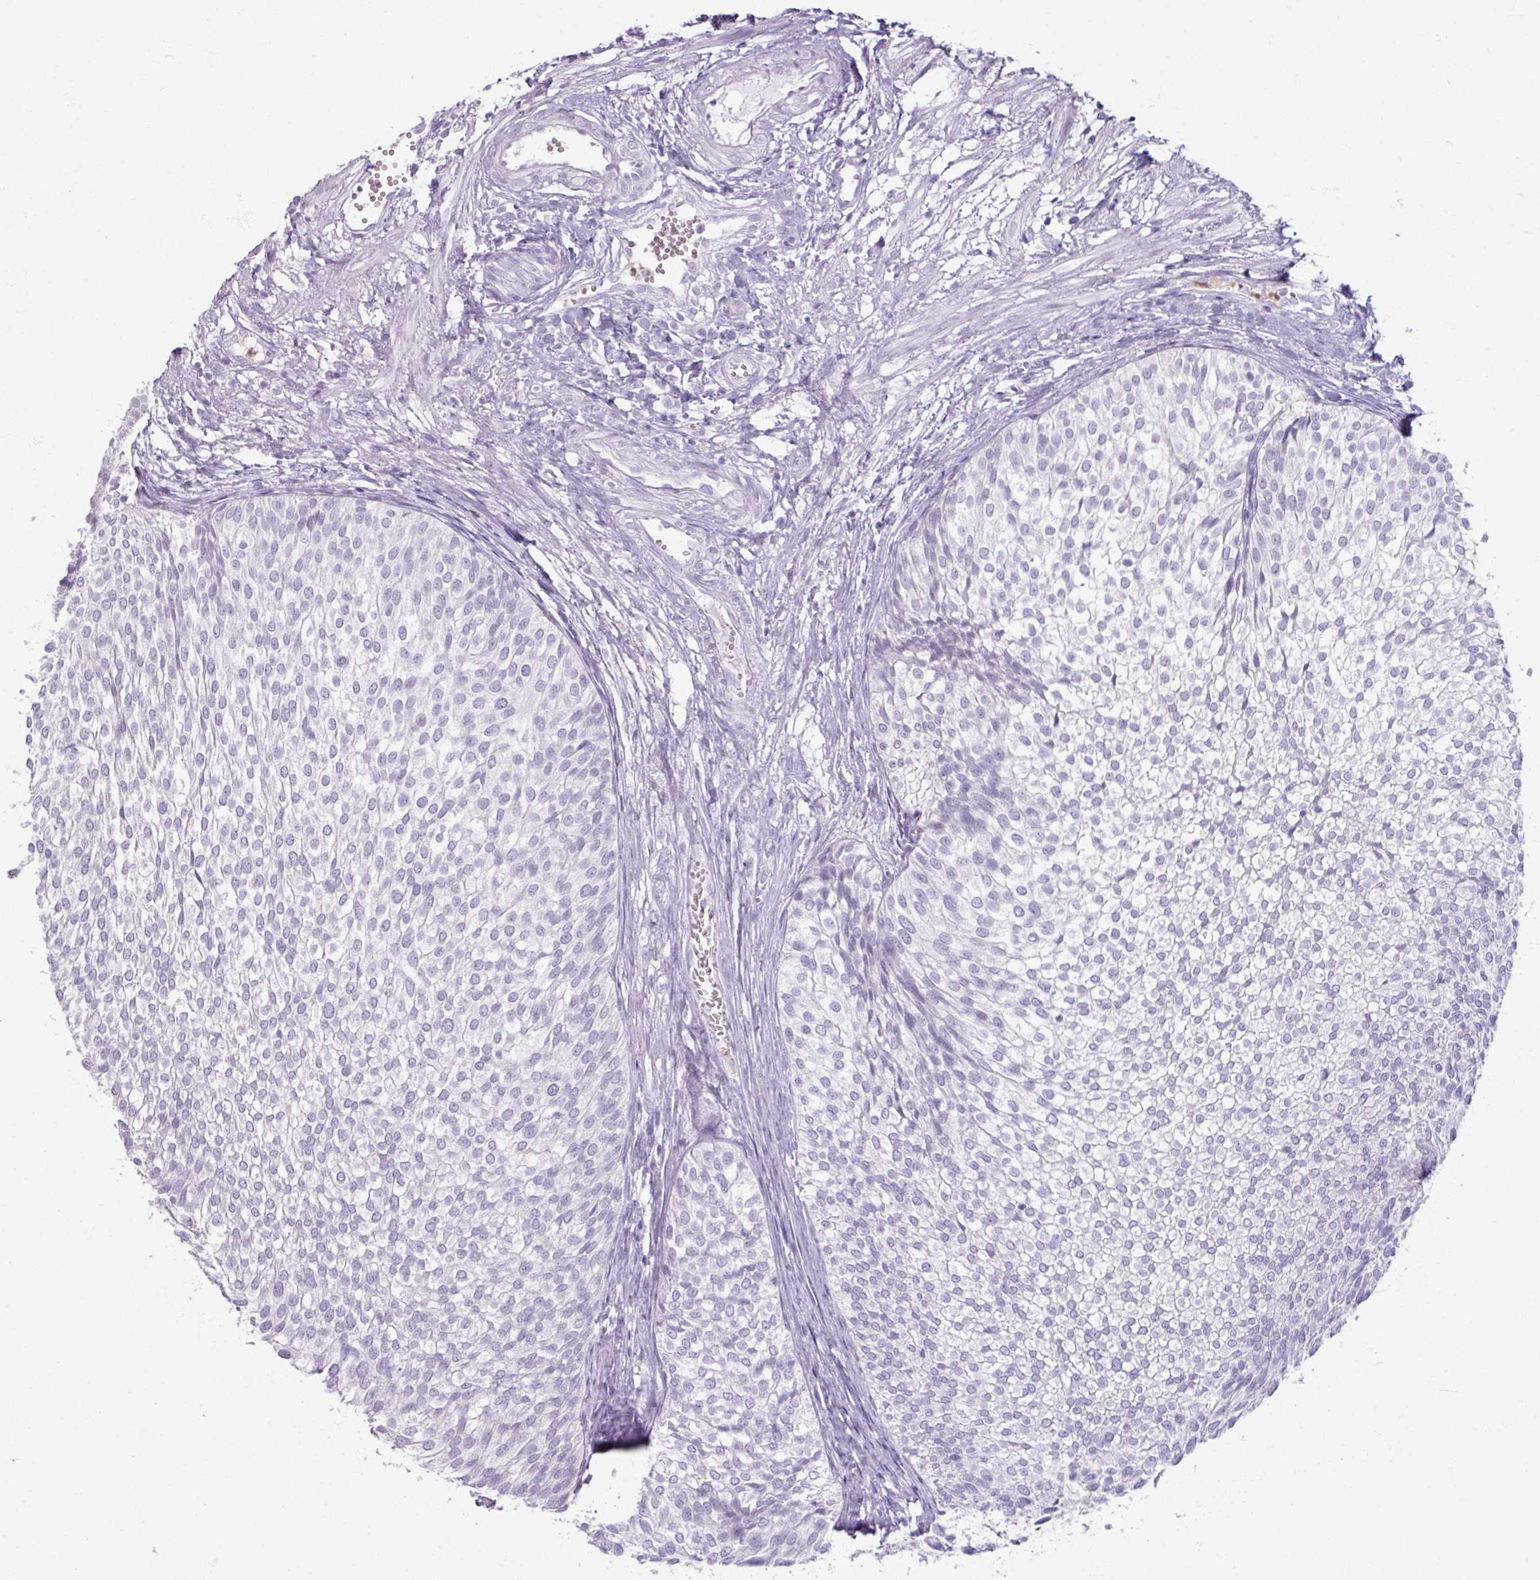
{"staining": {"intensity": "negative", "quantity": "none", "location": "none"}, "tissue": "urothelial cancer", "cell_type": "Tumor cells", "image_type": "cancer", "snomed": [{"axis": "morphology", "description": "Urothelial carcinoma, Low grade"}, {"axis": "topography", "description": "Urinary bladder"}], "caption": "Human urothelial cancer stained for a protein using IHC shows no staining in tumor cells.", "gene": "ARG1", "patient": {"sex": "male", "age": 91}}